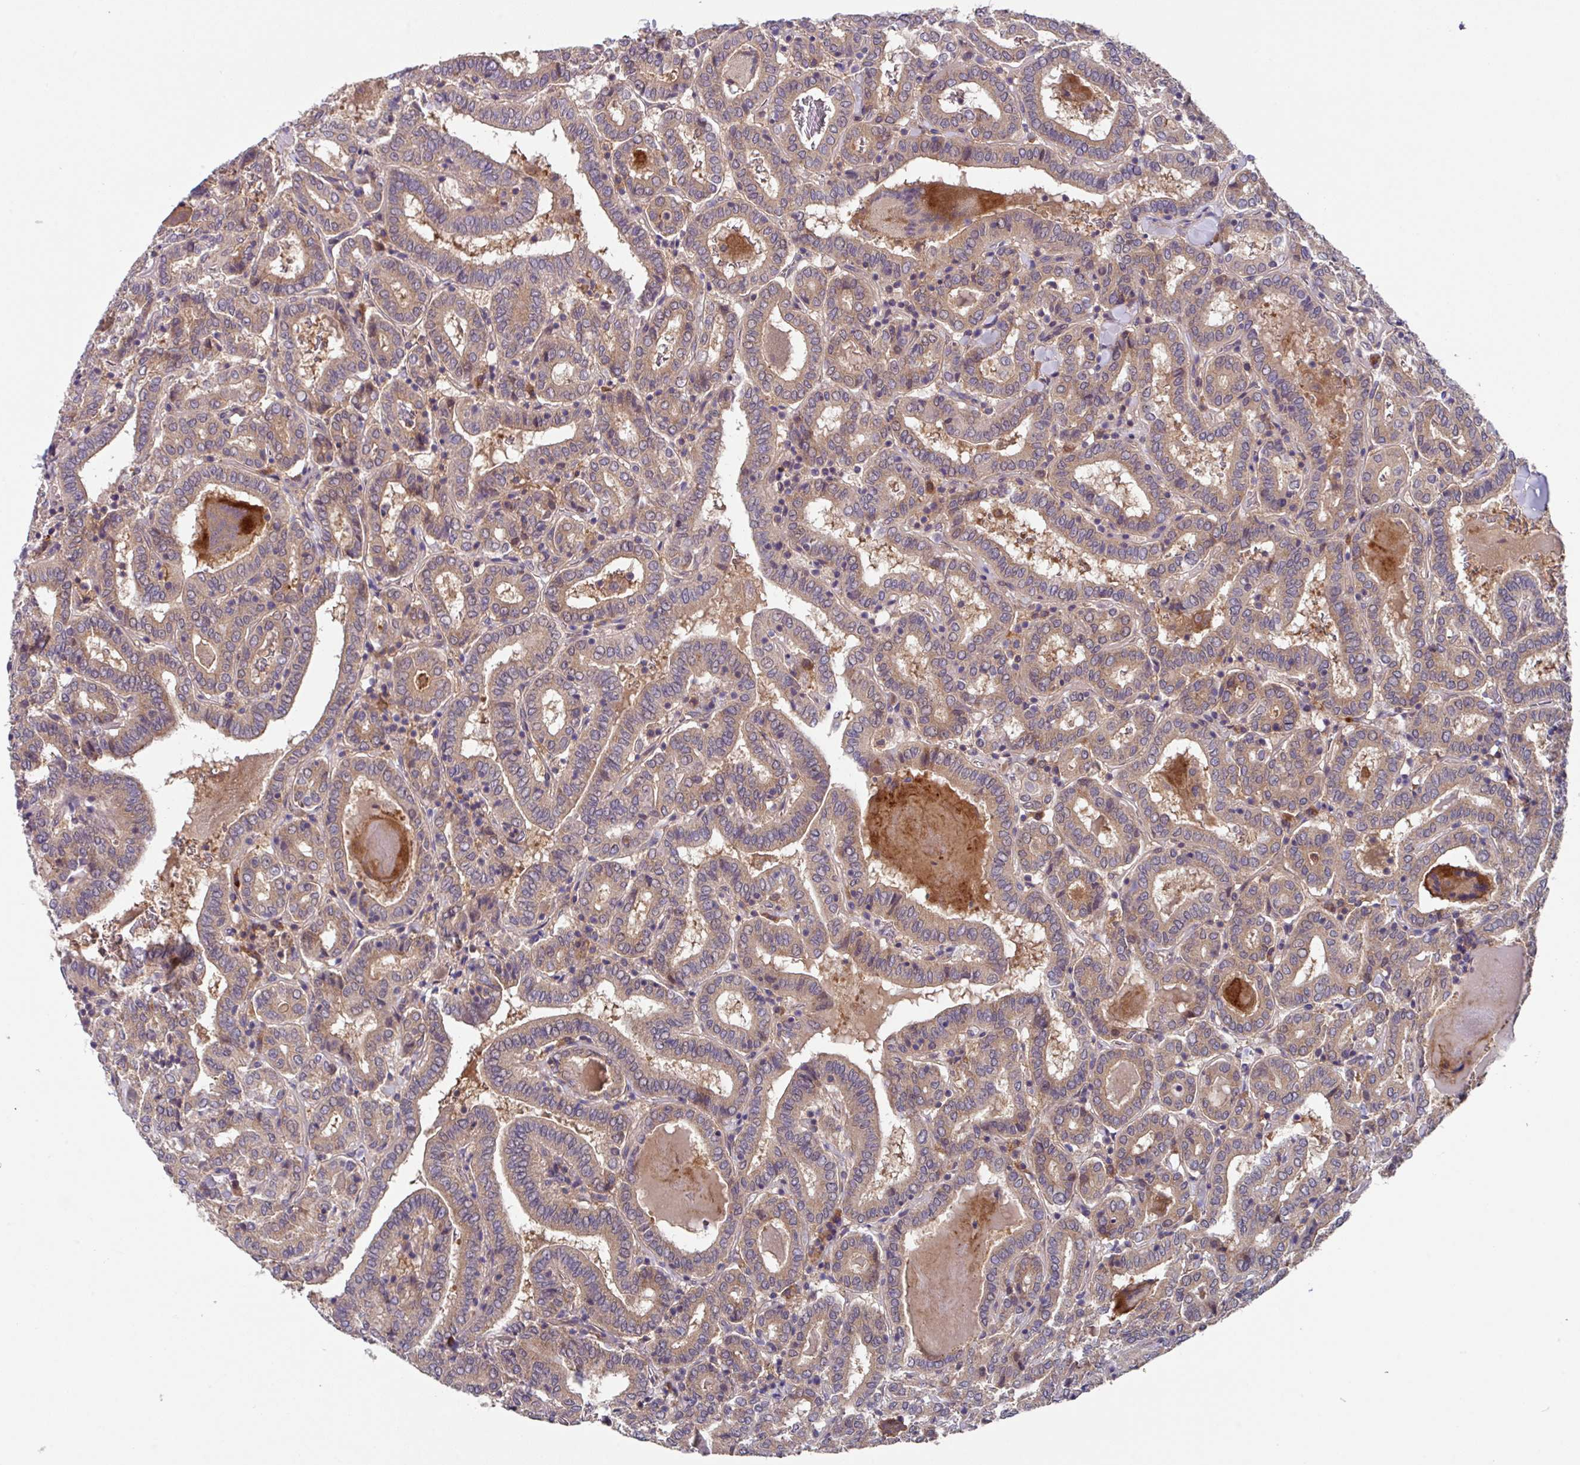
{"staining": {"intensity": "weak", "quantity": ">75%", "location": "cytoplasmic/membranous"}, "tissue": "thyroid cancer", "cell_type": "Tumor cells", "image_type": "cancer", "snomed": [{"axis": "morphology", "description": "Papillary adenocarcinoma, NOS"}, {"axis": "topography", "description": "Thyroid gland"}], "caption": "Protein staining reveals weak cytoplasmic/membranous positivity in about >75% of tumor cells in thyroid cancer.", "gene": "EIF4B", "patient": {"sex": "female", "age": 72}}